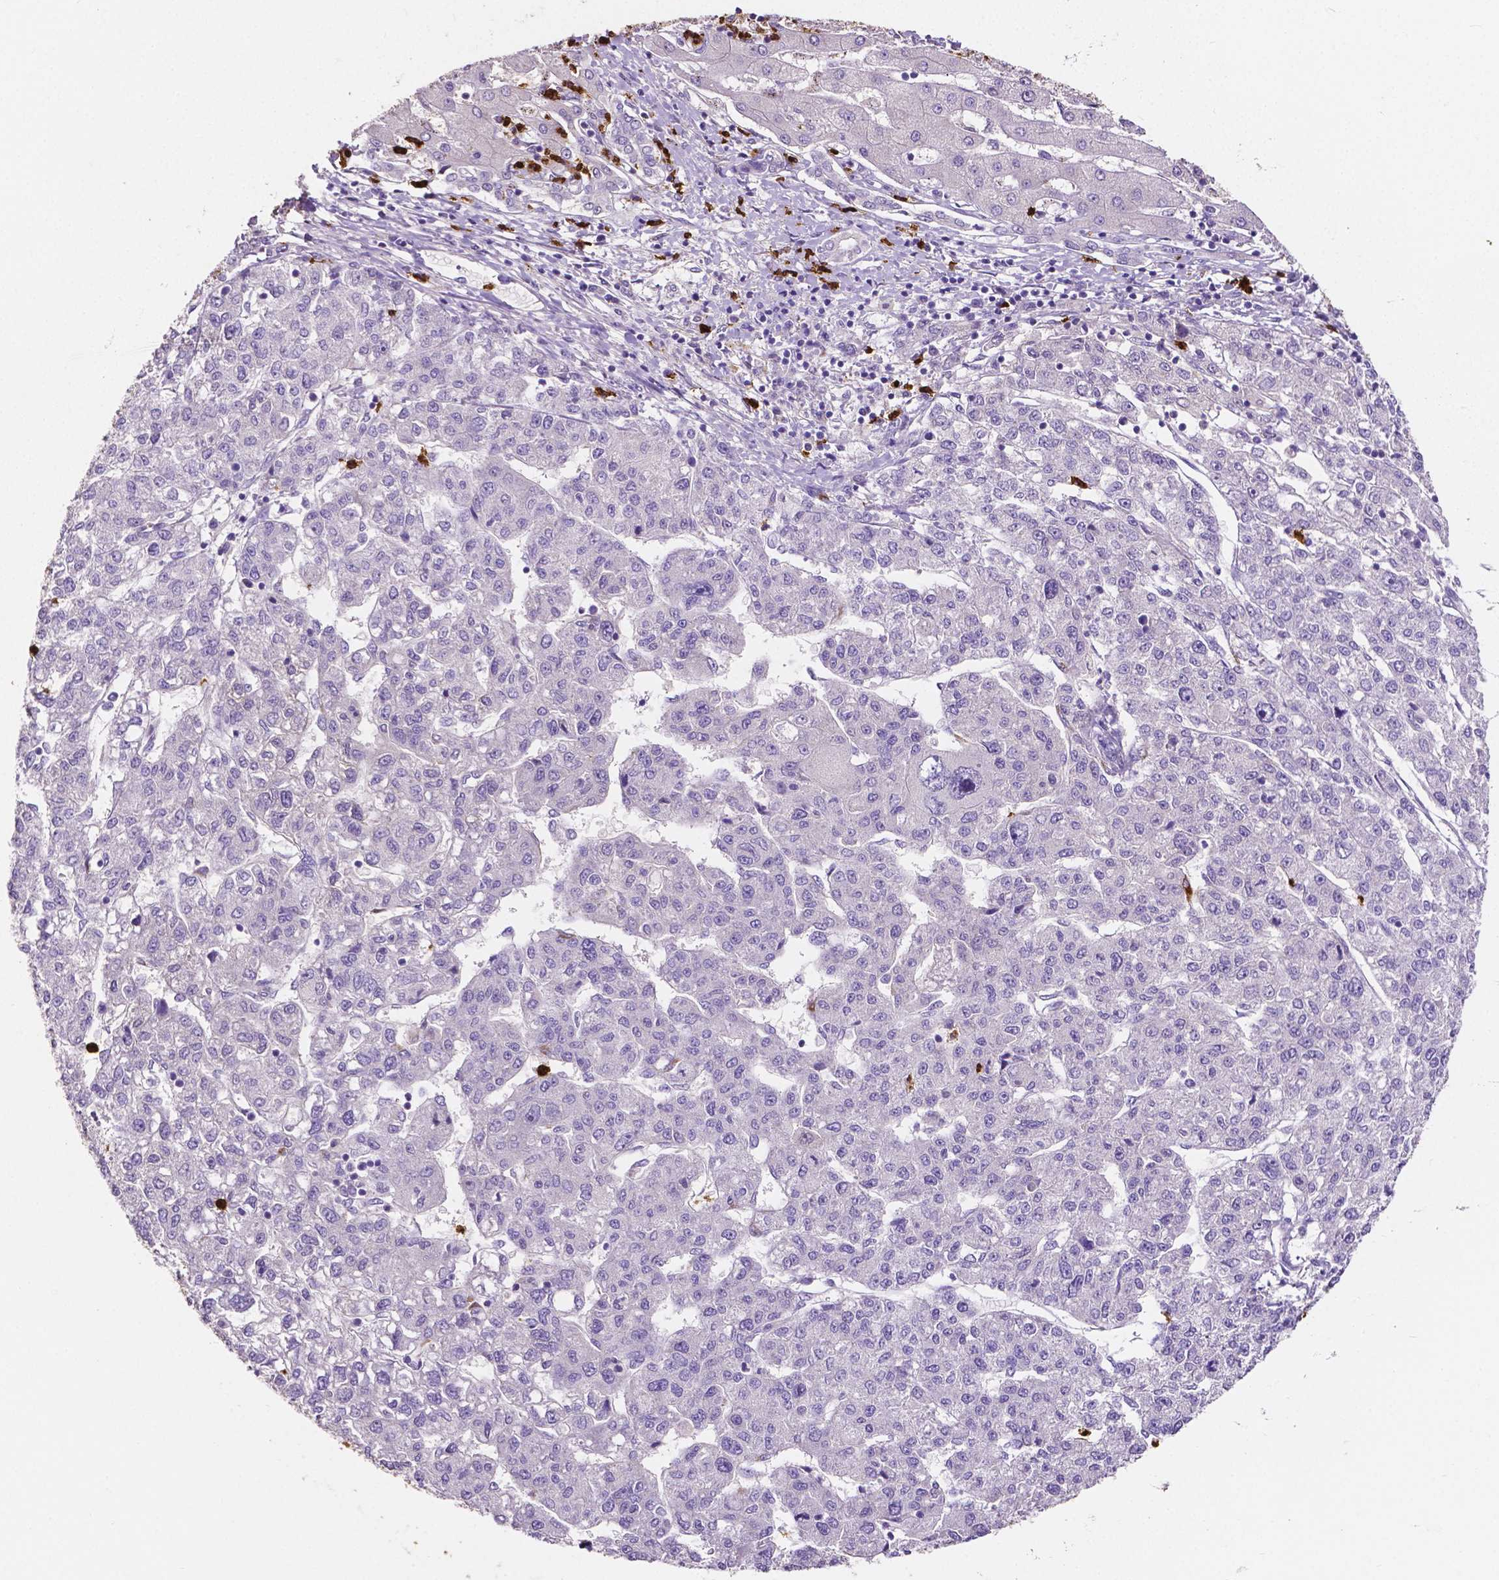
{"staining": {"intensity": "negative", "quantity": "none", "location": "none"}, "tissue": "liver cancer", "cell_type": "Tumor cells", "image_type": "cancer", "snomed": [{"axis": "morphology", "description": "Carcinoma, Hepatocellular, NOS"}, {"axis": "topography", "description": "Liver"}], "caption": "Immunohistochemistry photomicrograph of liver cancer (hepatocellular carcinoma) stained for a protein (brown), which displays no positivity in tumor cells. (Immunohistochemistry, brightfield microscopy, high magnification).", "gene": "MMP9", "patient": {"sex": "male", "age": 56}}